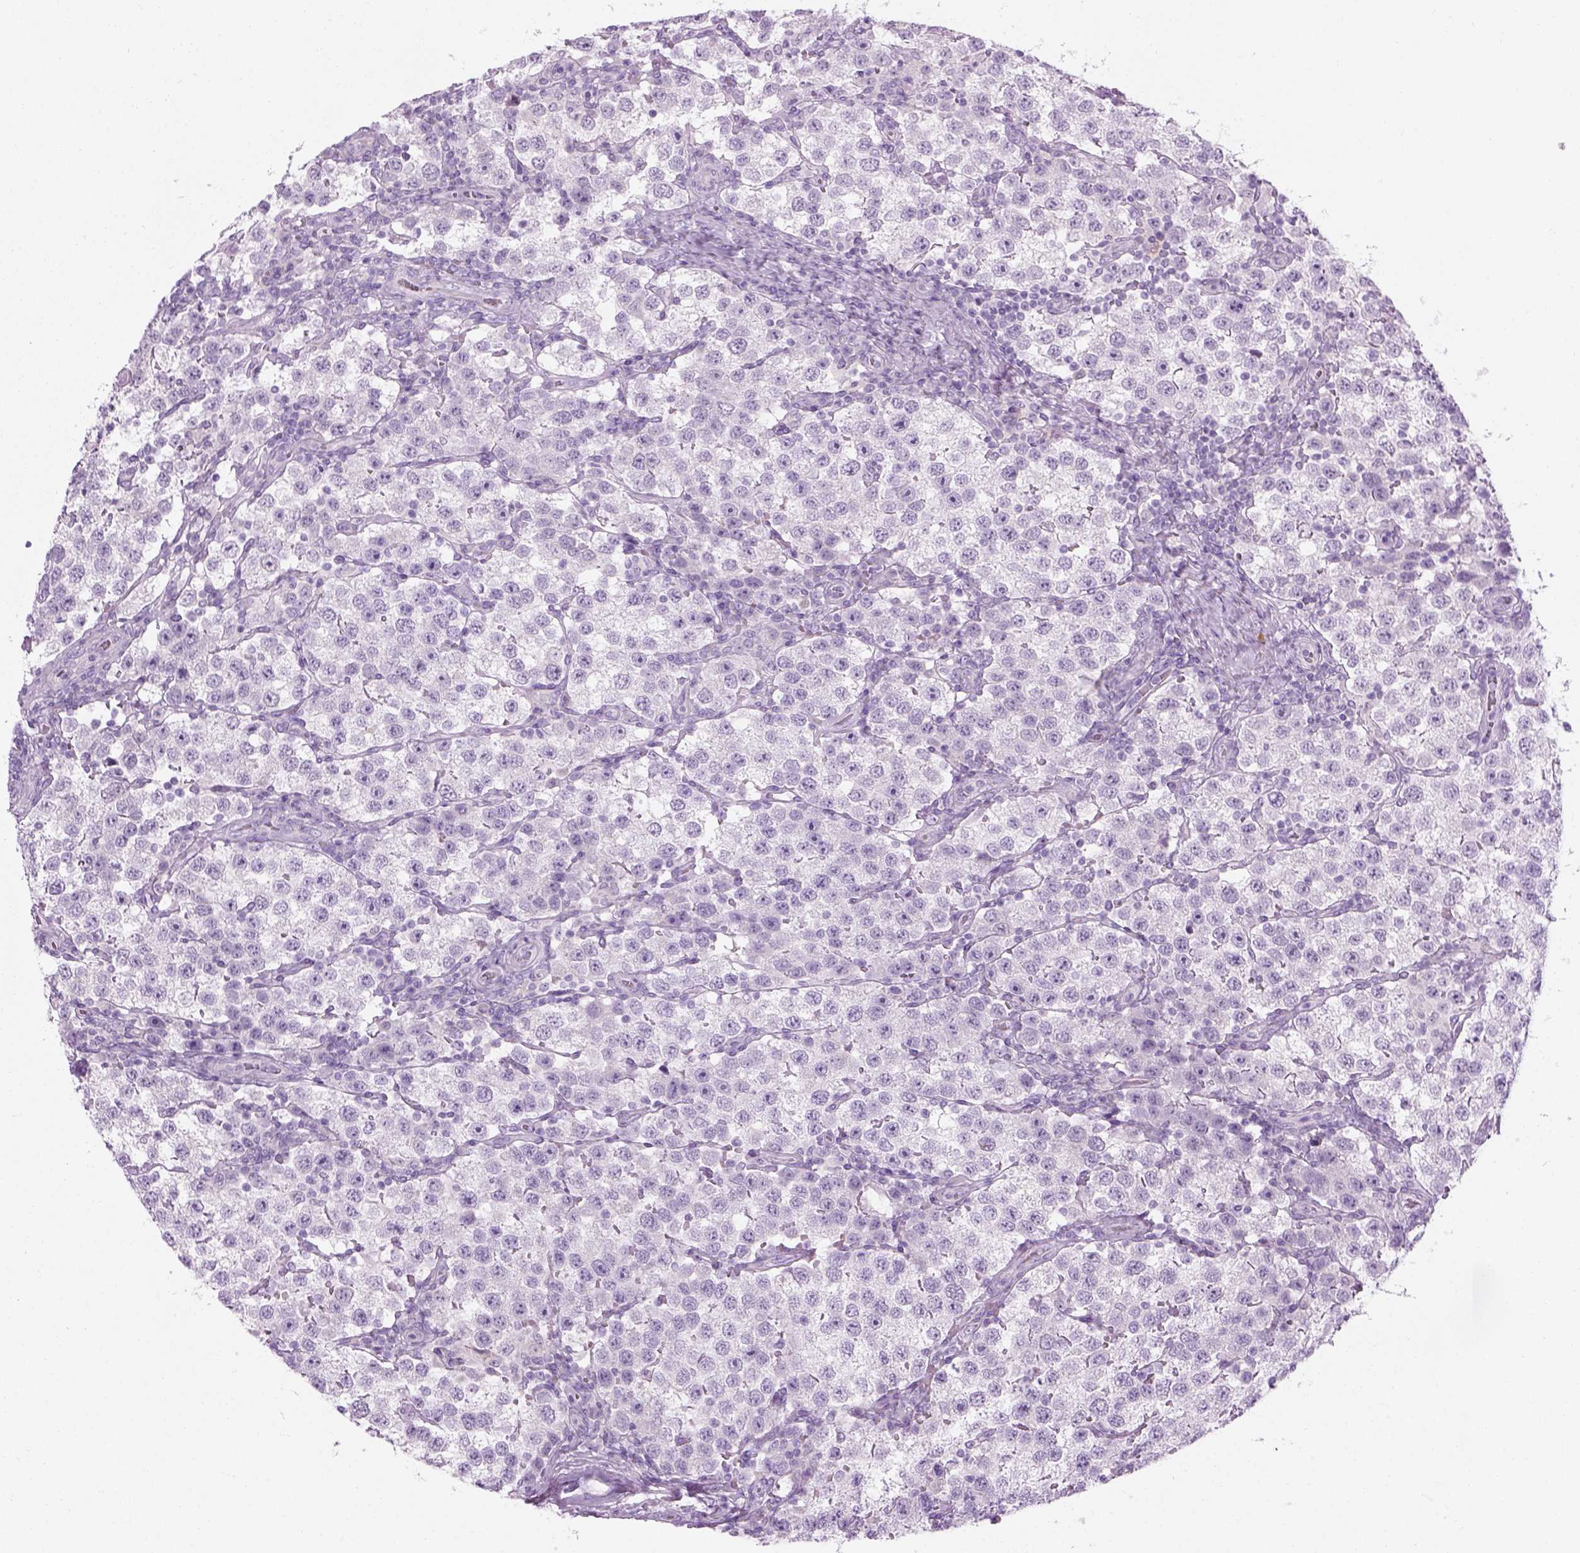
{"staining": {"intensity": "negative", "quantity": "none", "location": "none"}, "tissue": "testis cancer", "cell_type": "Tumor cells", "image_type": "cancer", "snomed": [{"axis": "morphology", "description": "Seminoma, NOS"}, {"axis": "topography", "description": "Testis"}], "caption": "An IHC photomicrograph of testis seminoma is shown. There is no staining in tumor cells of testis seminoma.", "gene": "CIBAR2", "patient": {"sex": "male", "age": 37}}